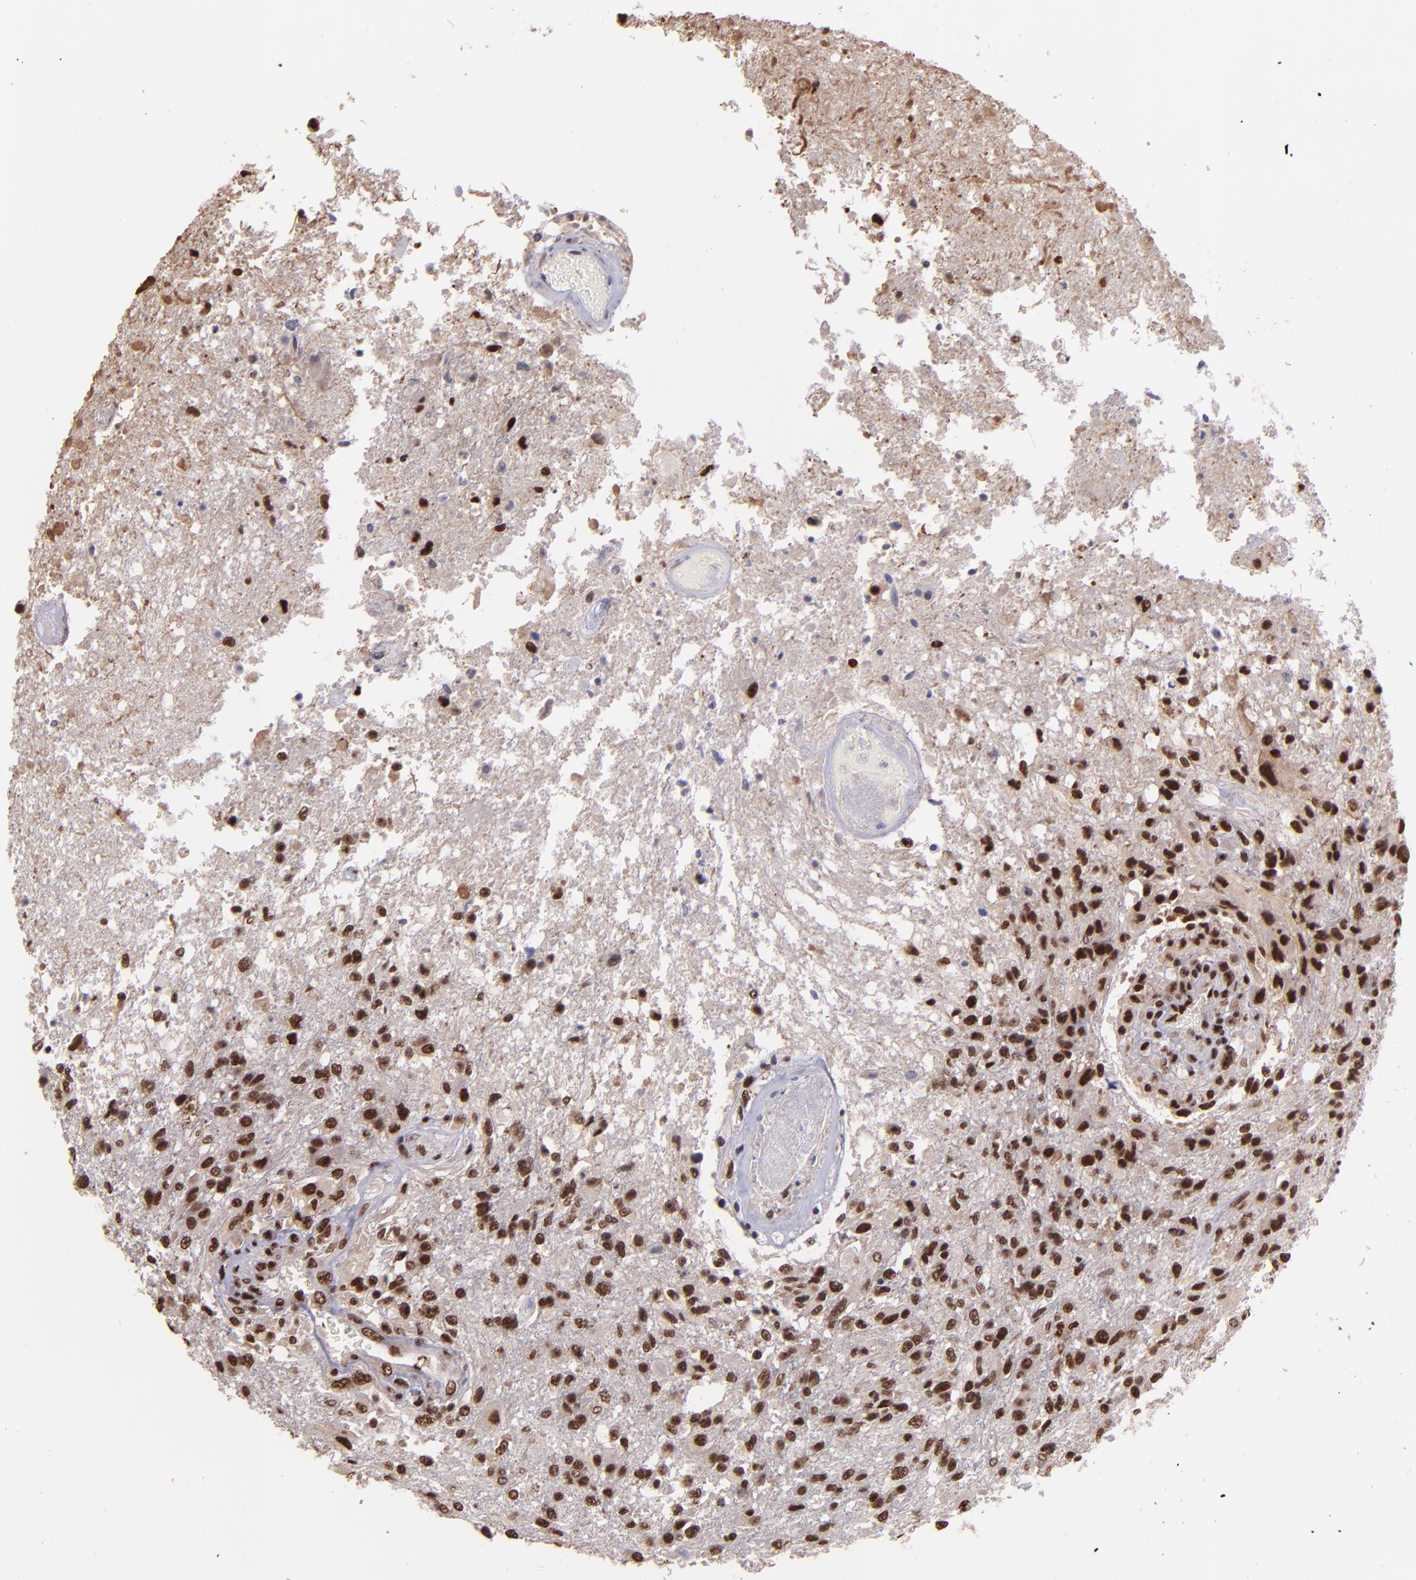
{"staining": {"intensity": "strong", "quantity": ">75%", "location": "nuclear"}, "tissue": "glioma", "cell_type": "Tumor cells", "image_type": "cancer", "snomed": [{"axis": "morphology", "description": "Glioma, malignant, High grade"}, {"axis": "topography", "description": "Cerebral cortex"}], "caption": "Glioma stained with a protein marker shows strong staining in tumor cells.", "gene": "PQBP1", "patient": {"sex": "male", "age": 79}}